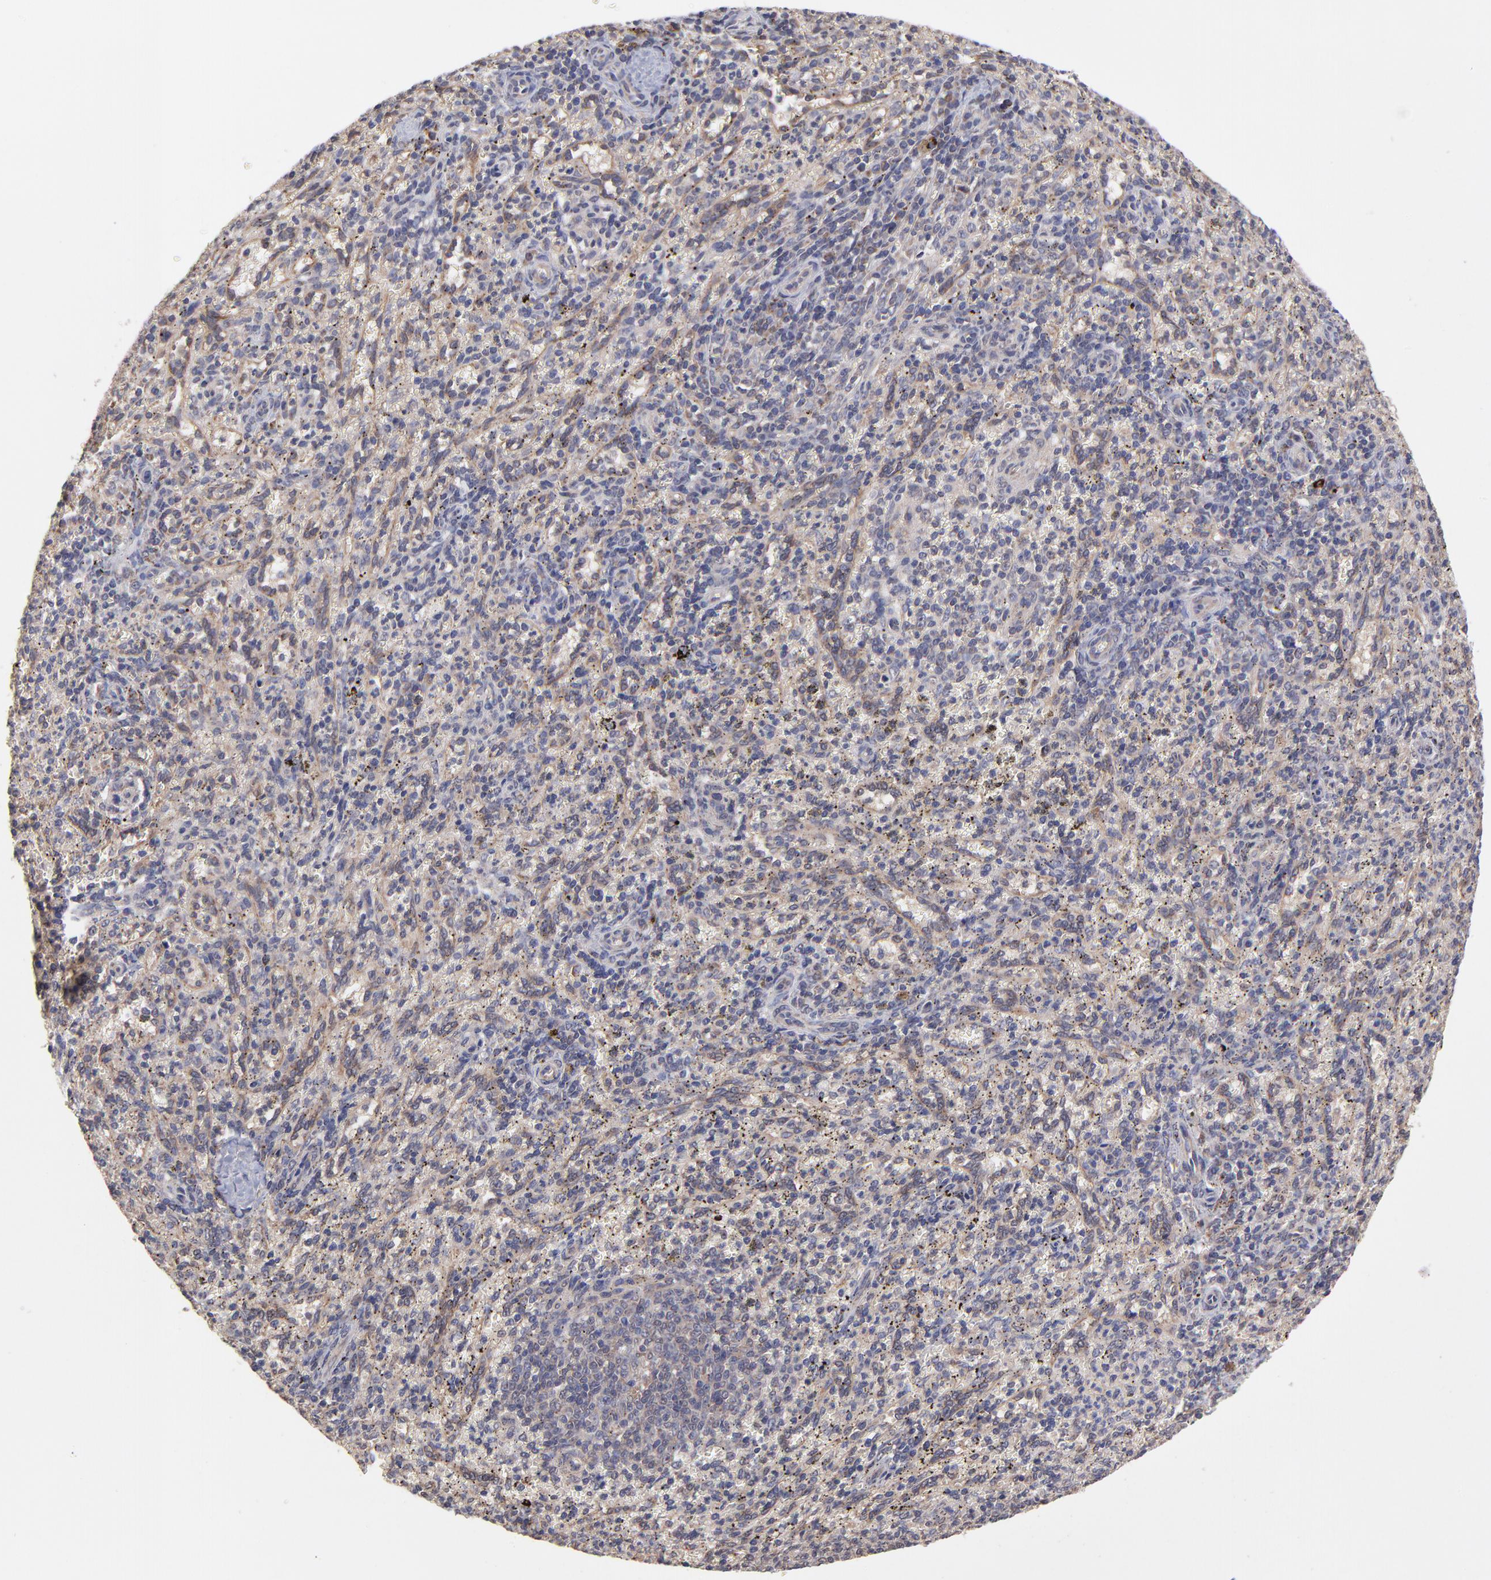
{"staining": {"intensity": "moderate", "quantity": "25%-75%", "location": "cytoplasmic/membranous"}, "tissue": "spleen", "cell_type": "Cells in red pulp", "image_type": "normal", "snomed": [{"axis": "morphology", "description": "Normal tissue, NOS"}, {"axis": "topography", "description": "Spleen"}], "caption": "IHC micrograph of normal spleen stained for a protein (brown), which exhibits medium levels of moderate cytoplasmic/membranous staining in about 25%-75% of cells in red pulp.", "gene": "UBE2H", "patient": {"sex": "female", "age": 10}}